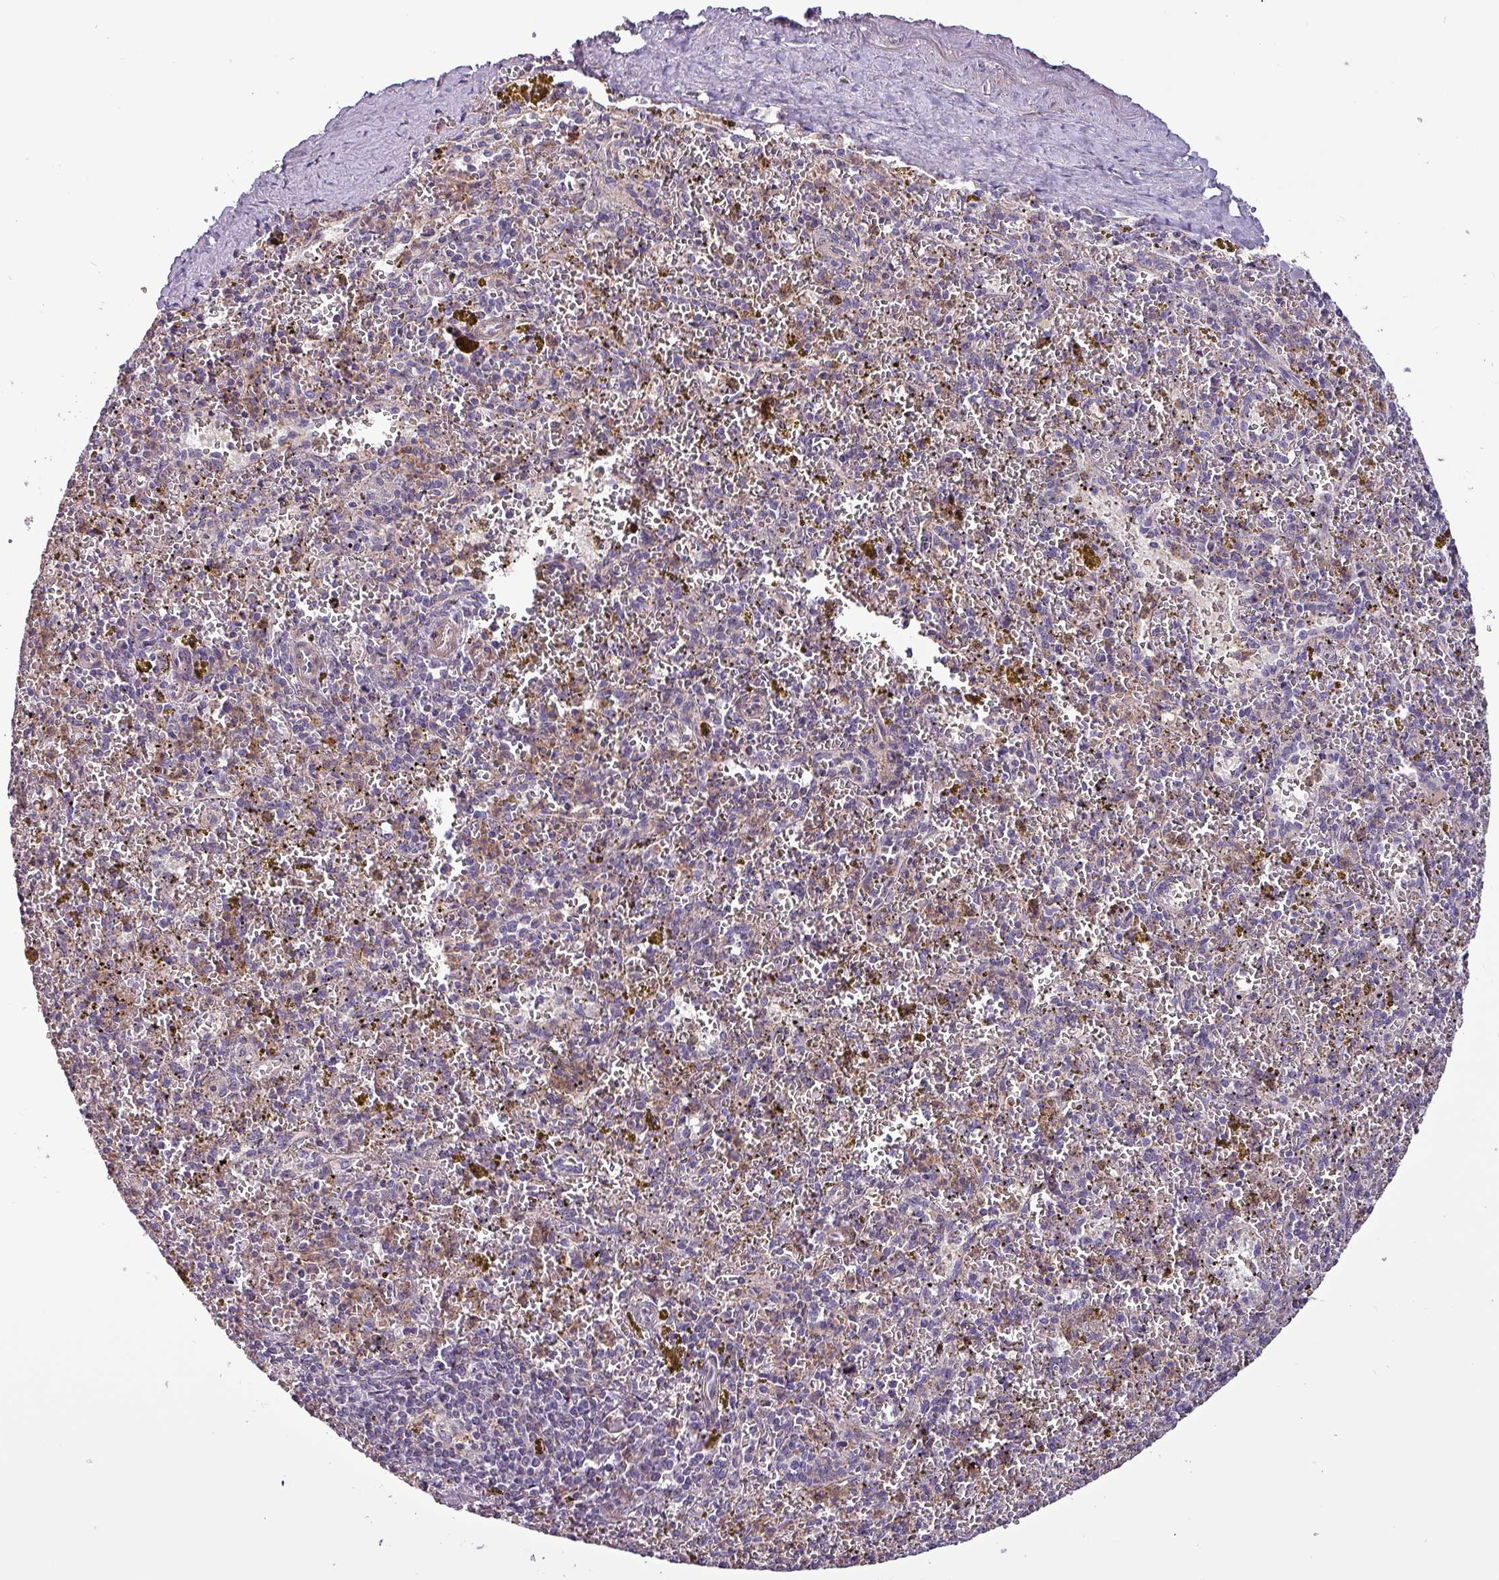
{"staining": {"intensity": "moderate", "quantity": "<25%", "location": "cytoplasmic/membranous"}, "tissue": "spleen", "cell_type": "Cells in red pulp", "image_type": "normal", "snomed": [{"axis": "morphology", "description": "Normal tissue, NOS"}, {"axis": "topography", "description": "Spleen"}], "caption": "Unremarkable spleen displays moderate cytoplasmic/membranous staining in about <25% of cells in red pulp.", "gene": "SCIN", "patient": {"sex": "male", "age": 57}}